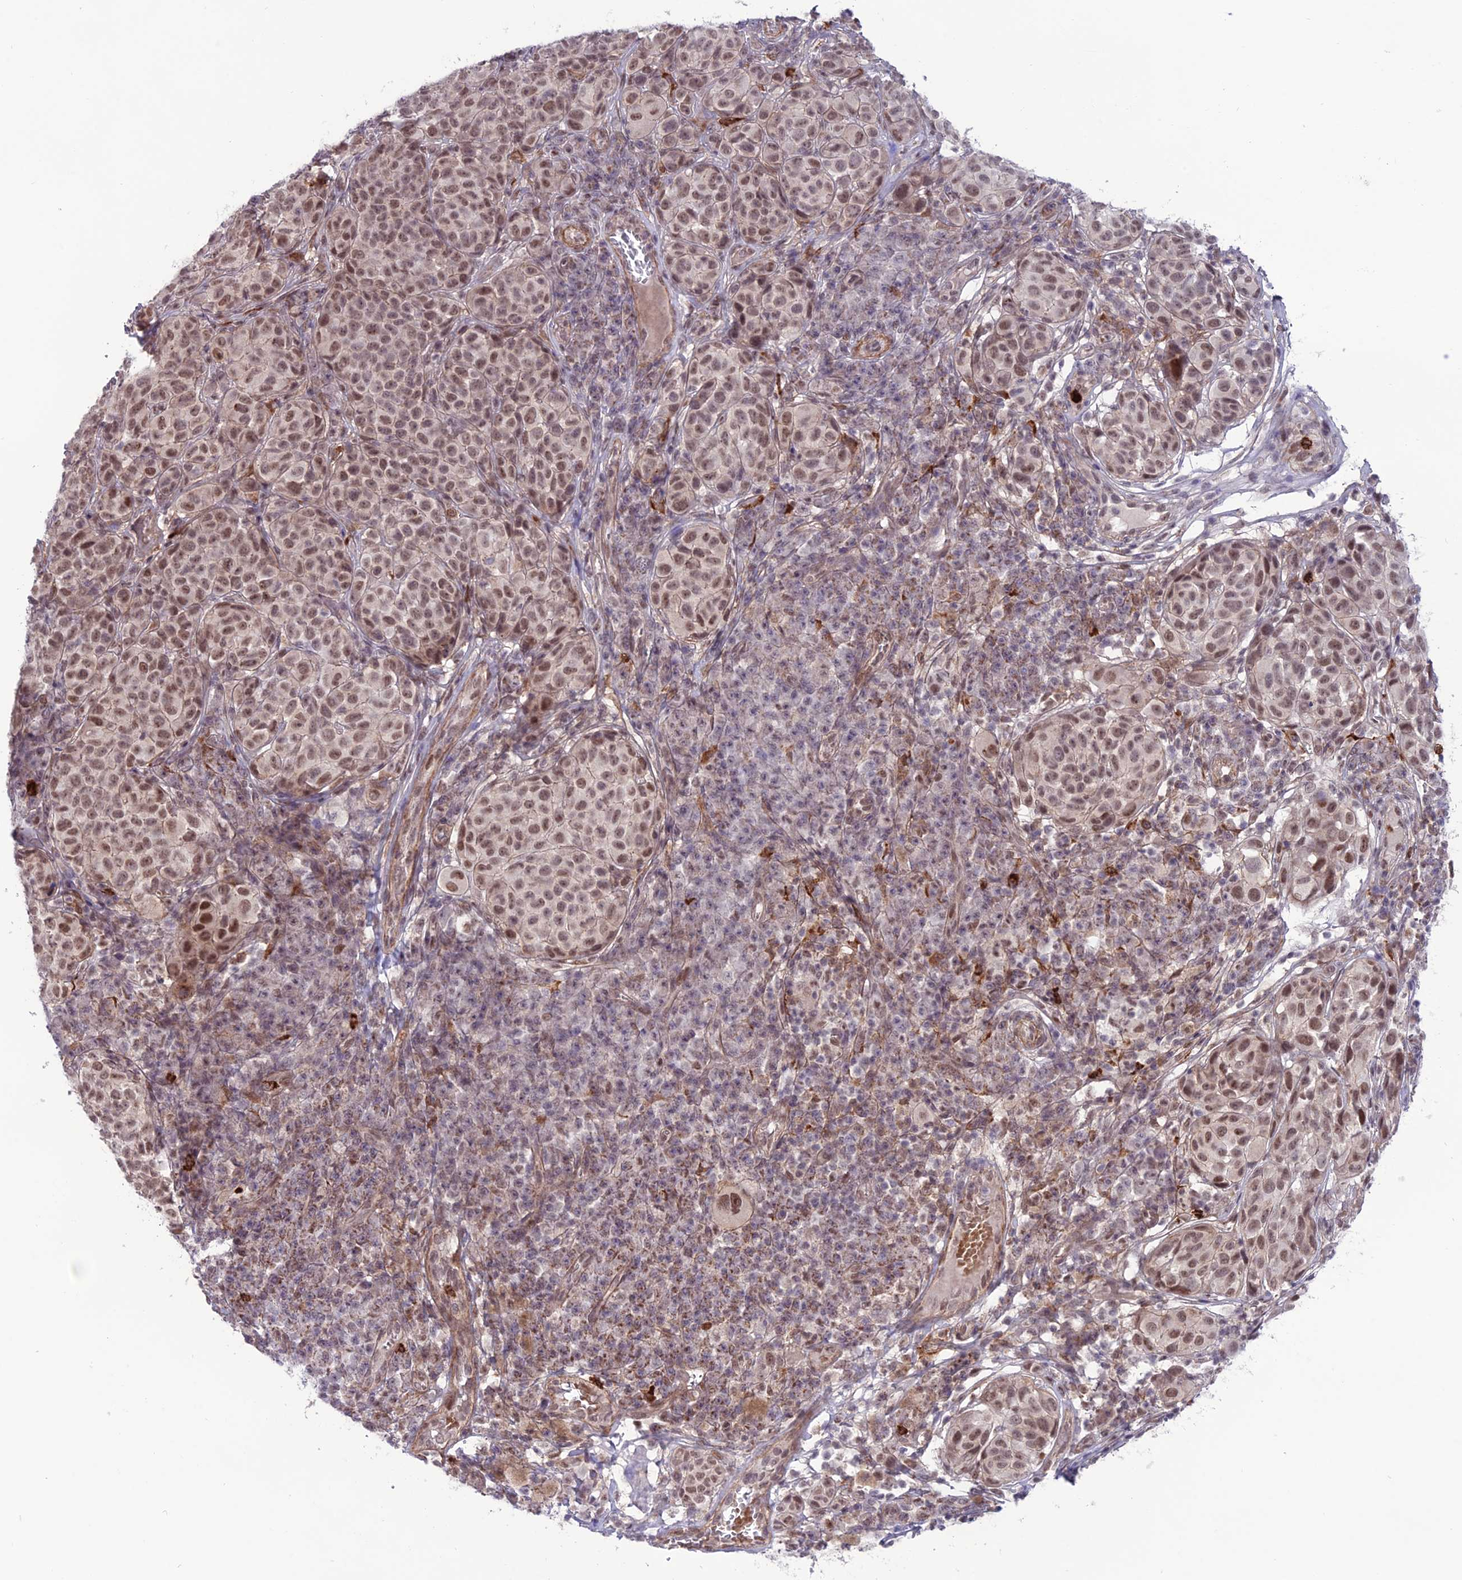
{"staining": {"intensity": "moderate", "quantity": ">75%", "location": "nuclear"}, "tissue": "melanoma", "cell_type": "Tumor cells", "image_type": "cancer", "snomed": [{"axis": "morphology", "description": "Malignant melanoma, NOS"}, {"axis": "topography", "description": "Skin"}], "caption": "Protein expression by immunohistochemistry exhibits moderate nuclear staining in about >75% of tumor cells in malignant melanoma.", "gene": "COL6A6", "patient": {"sex": "male", "age": 38}}